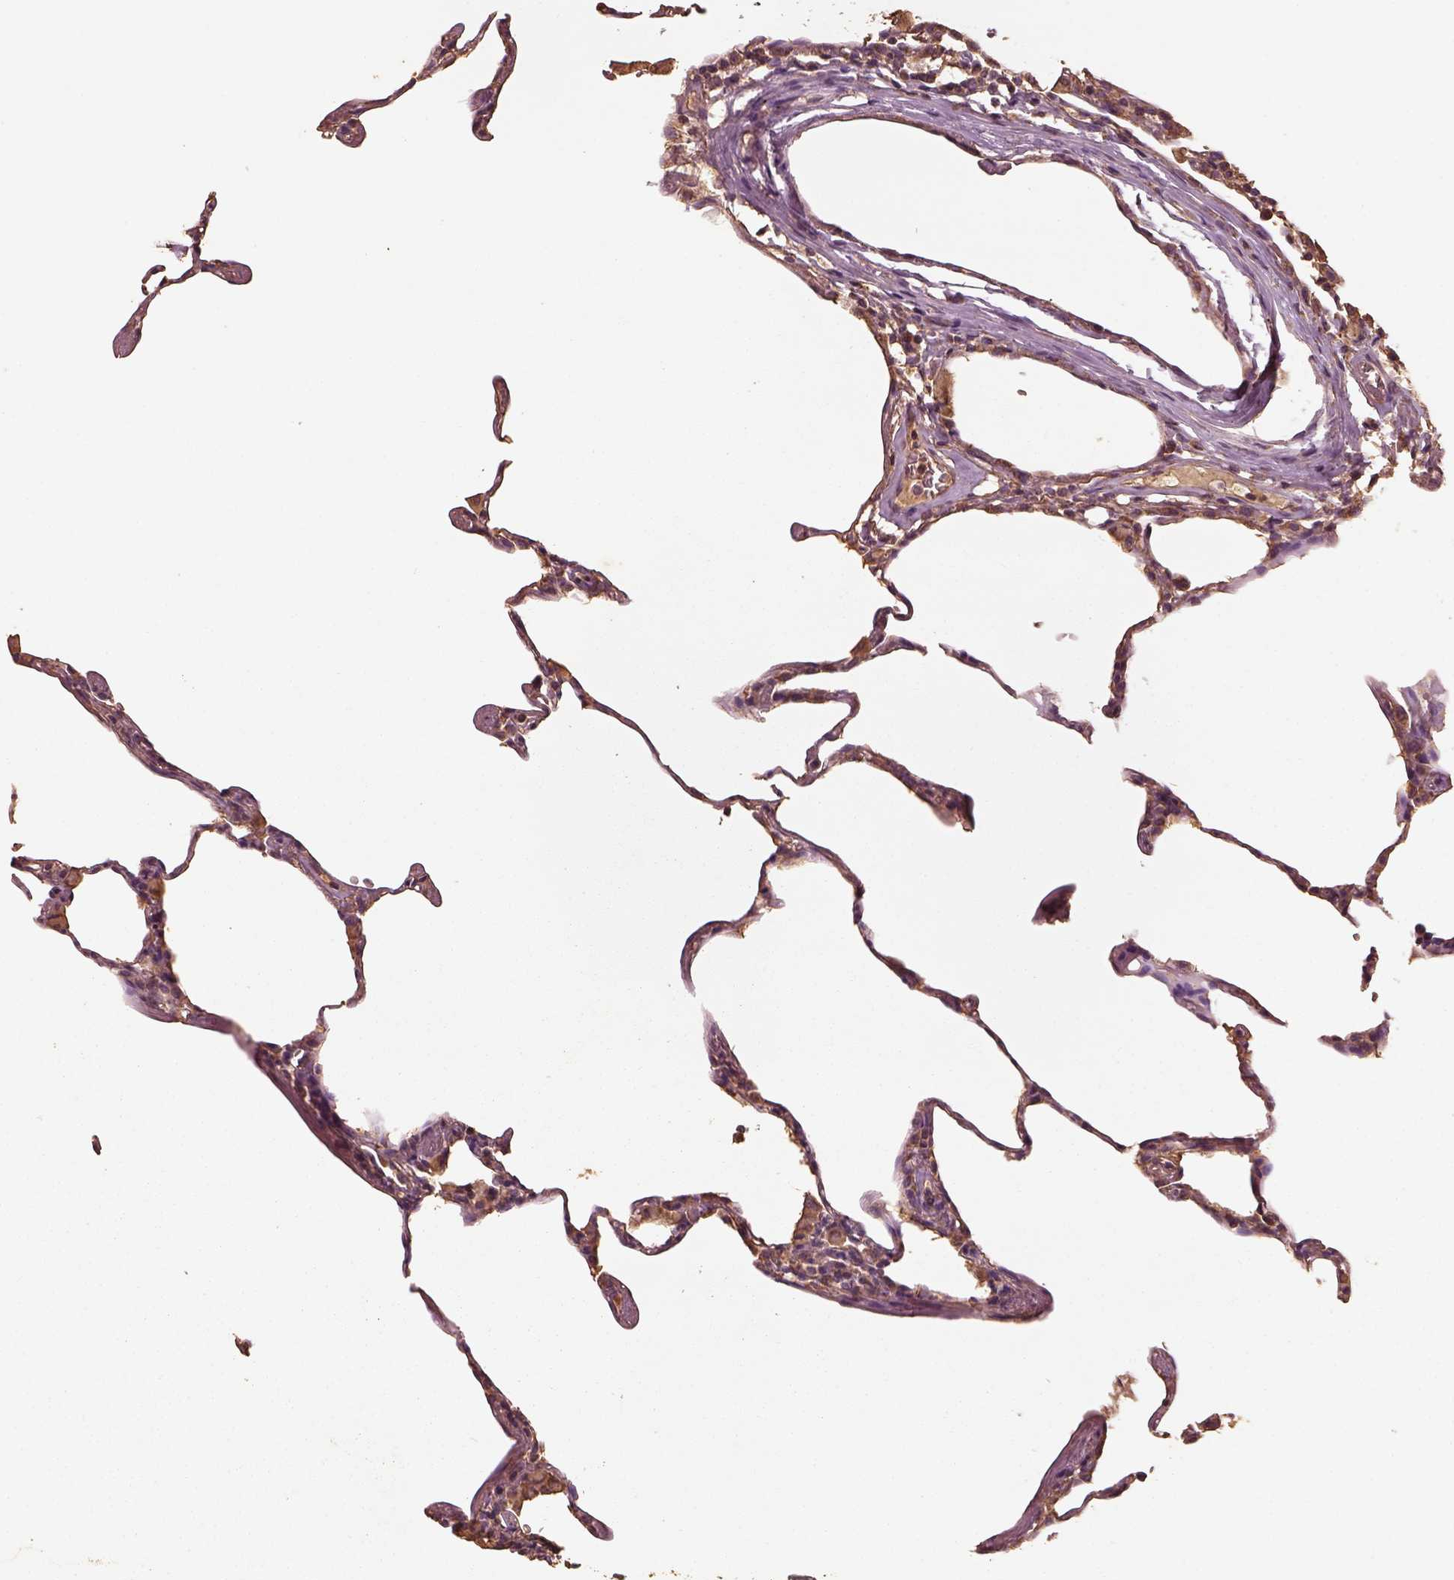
{"staining": {"intensity": "weak", "quantity": ">75%", "location": "cytoplasmic/membranous"}, "tissue": "lung", "cell_type": "Alveolar cells", "image_type": "normal", "snomed": [{"axis": "morphology", "description": "Normal tissue, NOS"}, {"axis": "topography", "description": "Lung"}], "caption": "Immunohistochemical staining of benign lung displays low levels of weak cytoplasmic/membranous expression in approximately >75% of alveolar cells.", "gene": "PTGES2", "patient": {"sex": "female", "age": 57}}